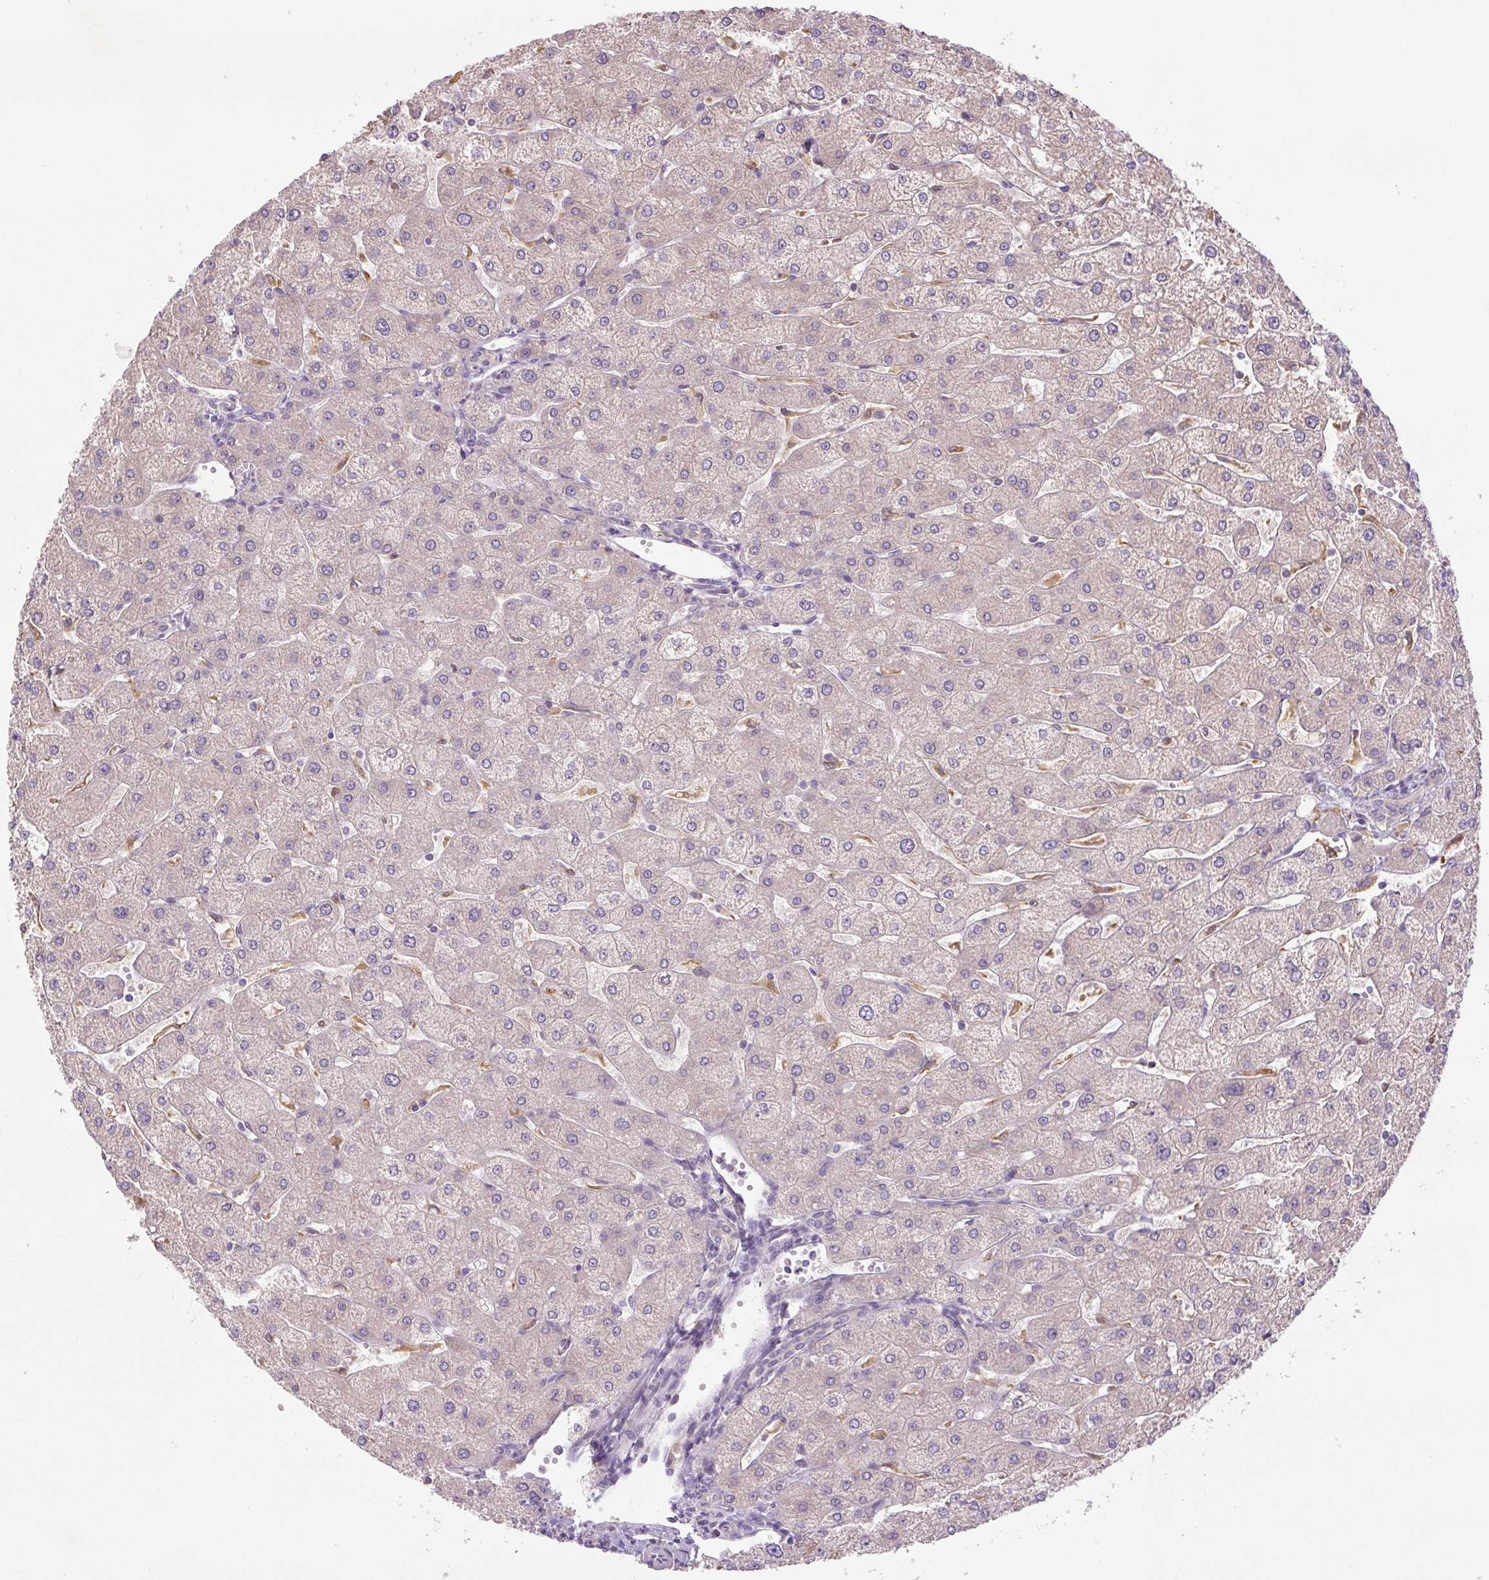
{"staining": {"intensity": "negative", "quantity": "none", "location": "none"}, "tissue": "liver", "cell_type": "Cholangiocytes", "image_type": "normal", "snomed": [{"axis": "morphology", "description": "Normal tissue, NOS"}, {"axis": "topography", "description": "Liver"}], "caption": "There is no significant staining in cholangiocytes of liver. (DAB (3,3'-diaminobenzidine) IHC visualized using brightfield microscopy, high magnification).", "gene": "SPSB2", "patient": {"sex": "male", "age": 67}}